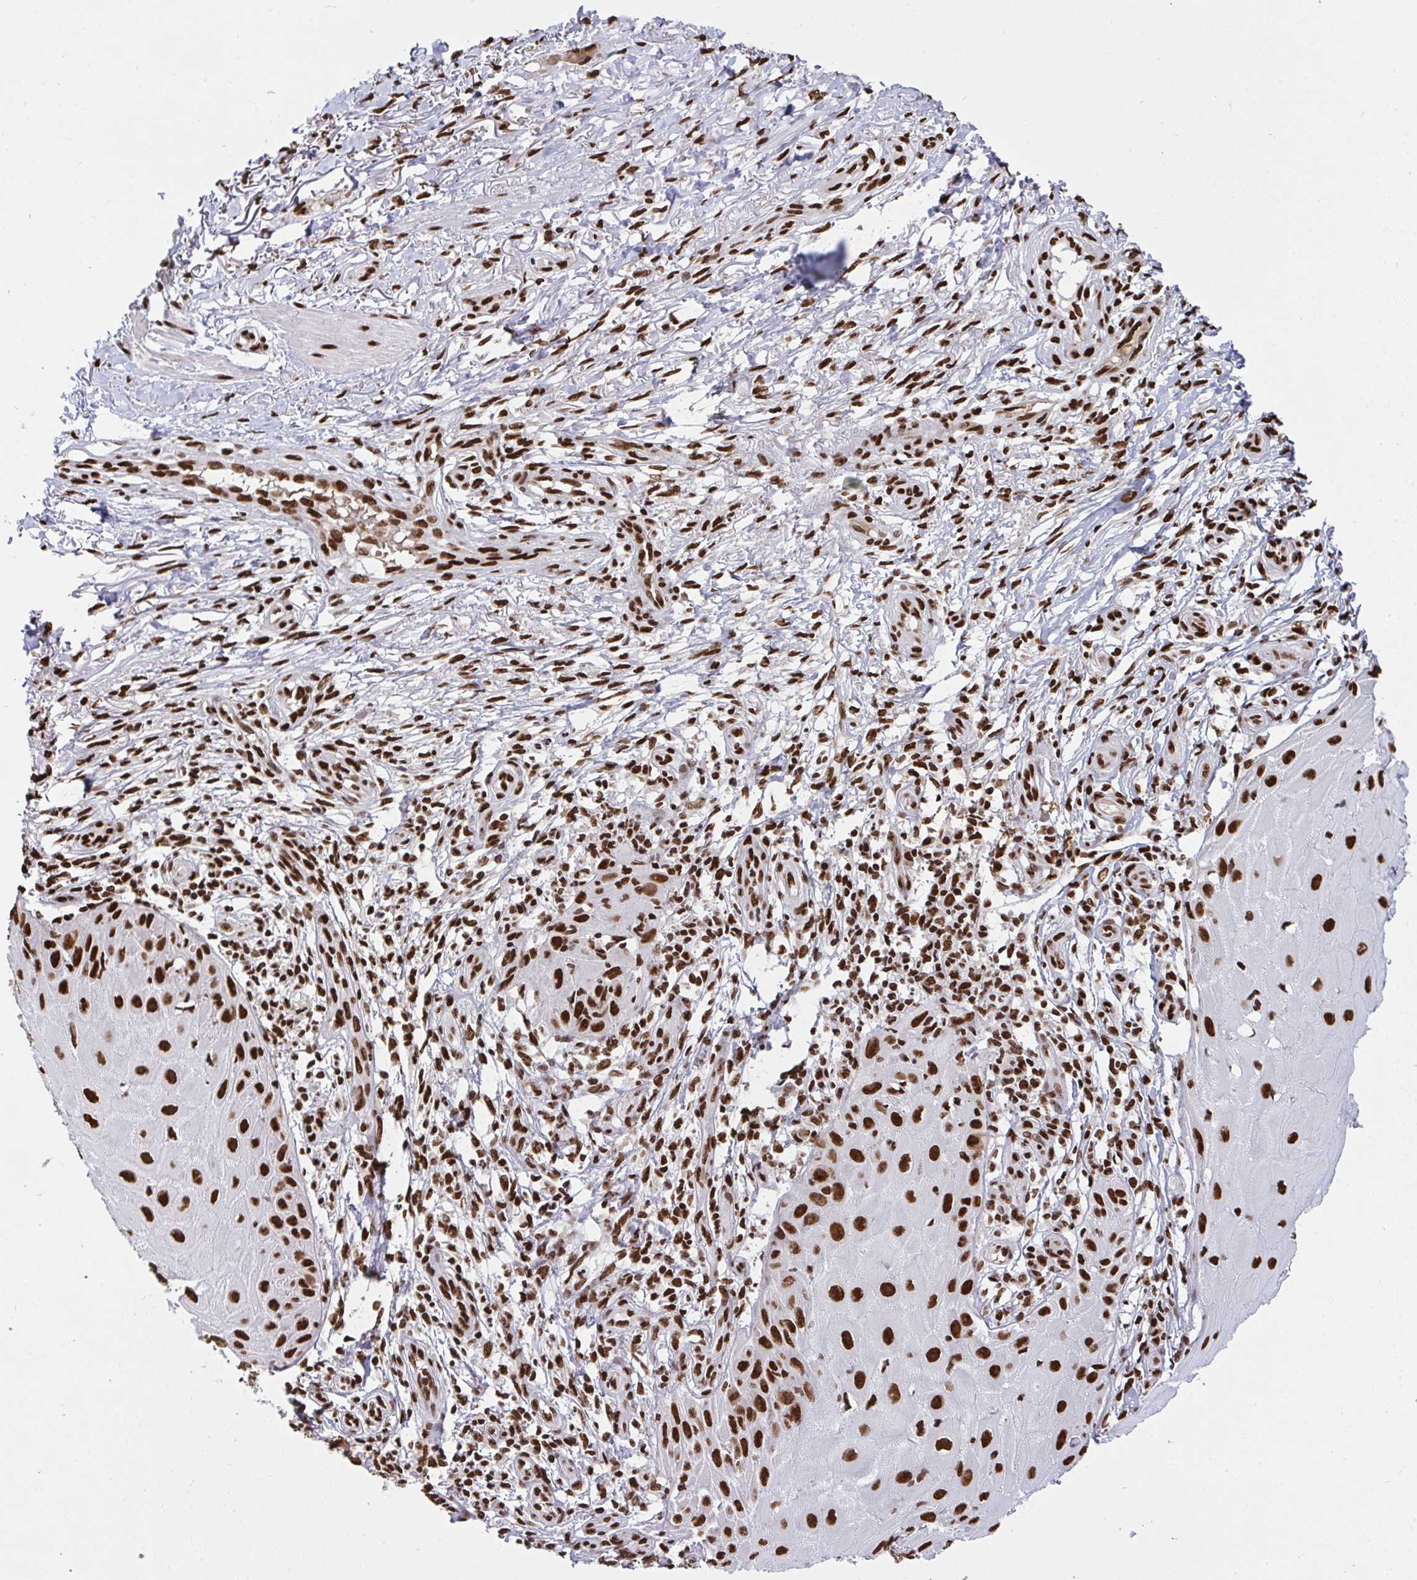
{"staining": {"intensity": "strong", "quantity": ">75%", "location": "nuclear"}, "tissue": "skin cancer", "cell_type": "Tumor cells", "image_type": "cancer", "snomed": [{"axis": "morphology", "description": "Squamous cell carcinoma, NOS"}, {"axis": "topography", "description": "Skin"}], "caption": "This photomicrograph displays skin squamous cell carcinoma stained with IHC to label a protein in brown. The nuclear of tumor cells show strong positivity for the protein. Nuclei are counter-stained blue.", "gene": "HNRNPL", "patient": {"sex": "female", "age": 77}}